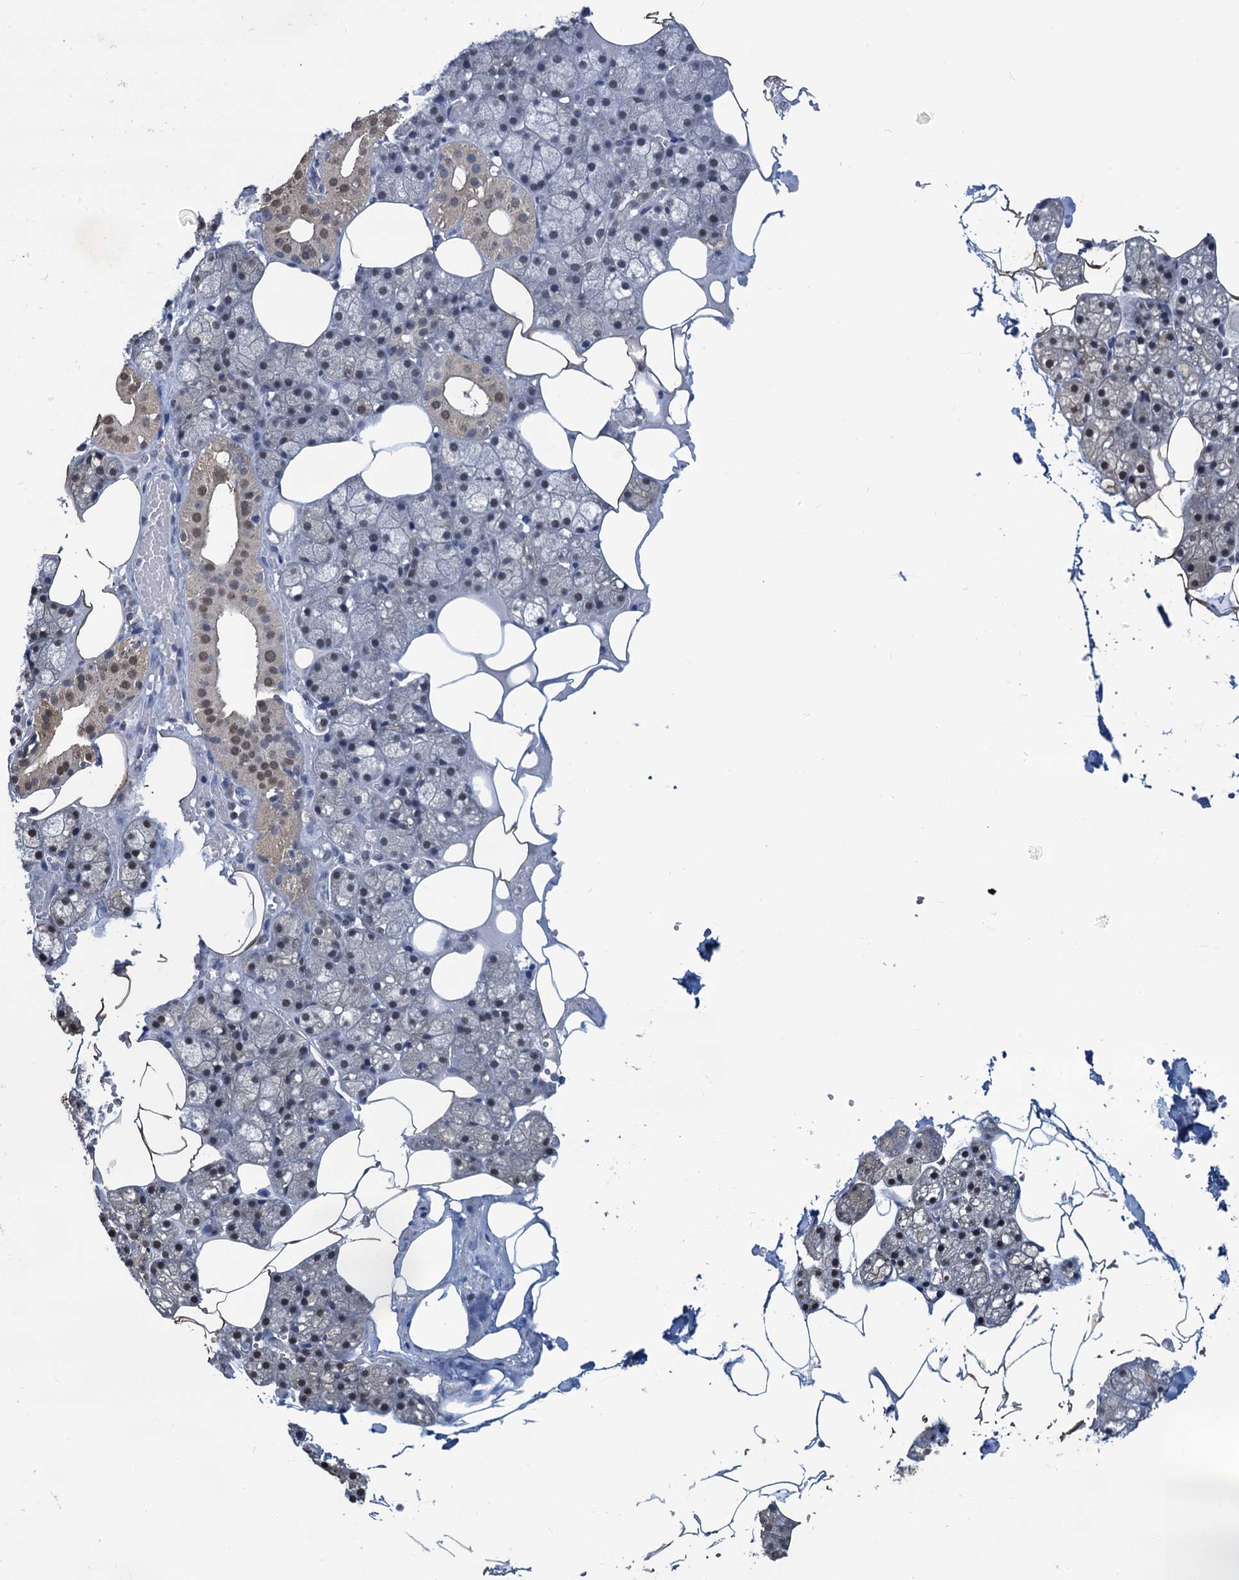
{"staining": {"intensity": "weak", "quantity": "<25%", "location": "cytoplasmic/membranous,nuclear"}, "tissue": "salivary gland", "cell_type": "Glandular cells", "image_type": "normal", "snomed": [{"axis": "morphology", "description": "Normal tissue, NOS"}, {"axis": "topography", "description": "Salivary gland"}], "caption": "This is a micrograph of immunohistochemistry staining of benign salivary gland, which shows no expression in glandular cells.", "gene": "RTKN2", "patient": {"sex": "male", "age": 62}}